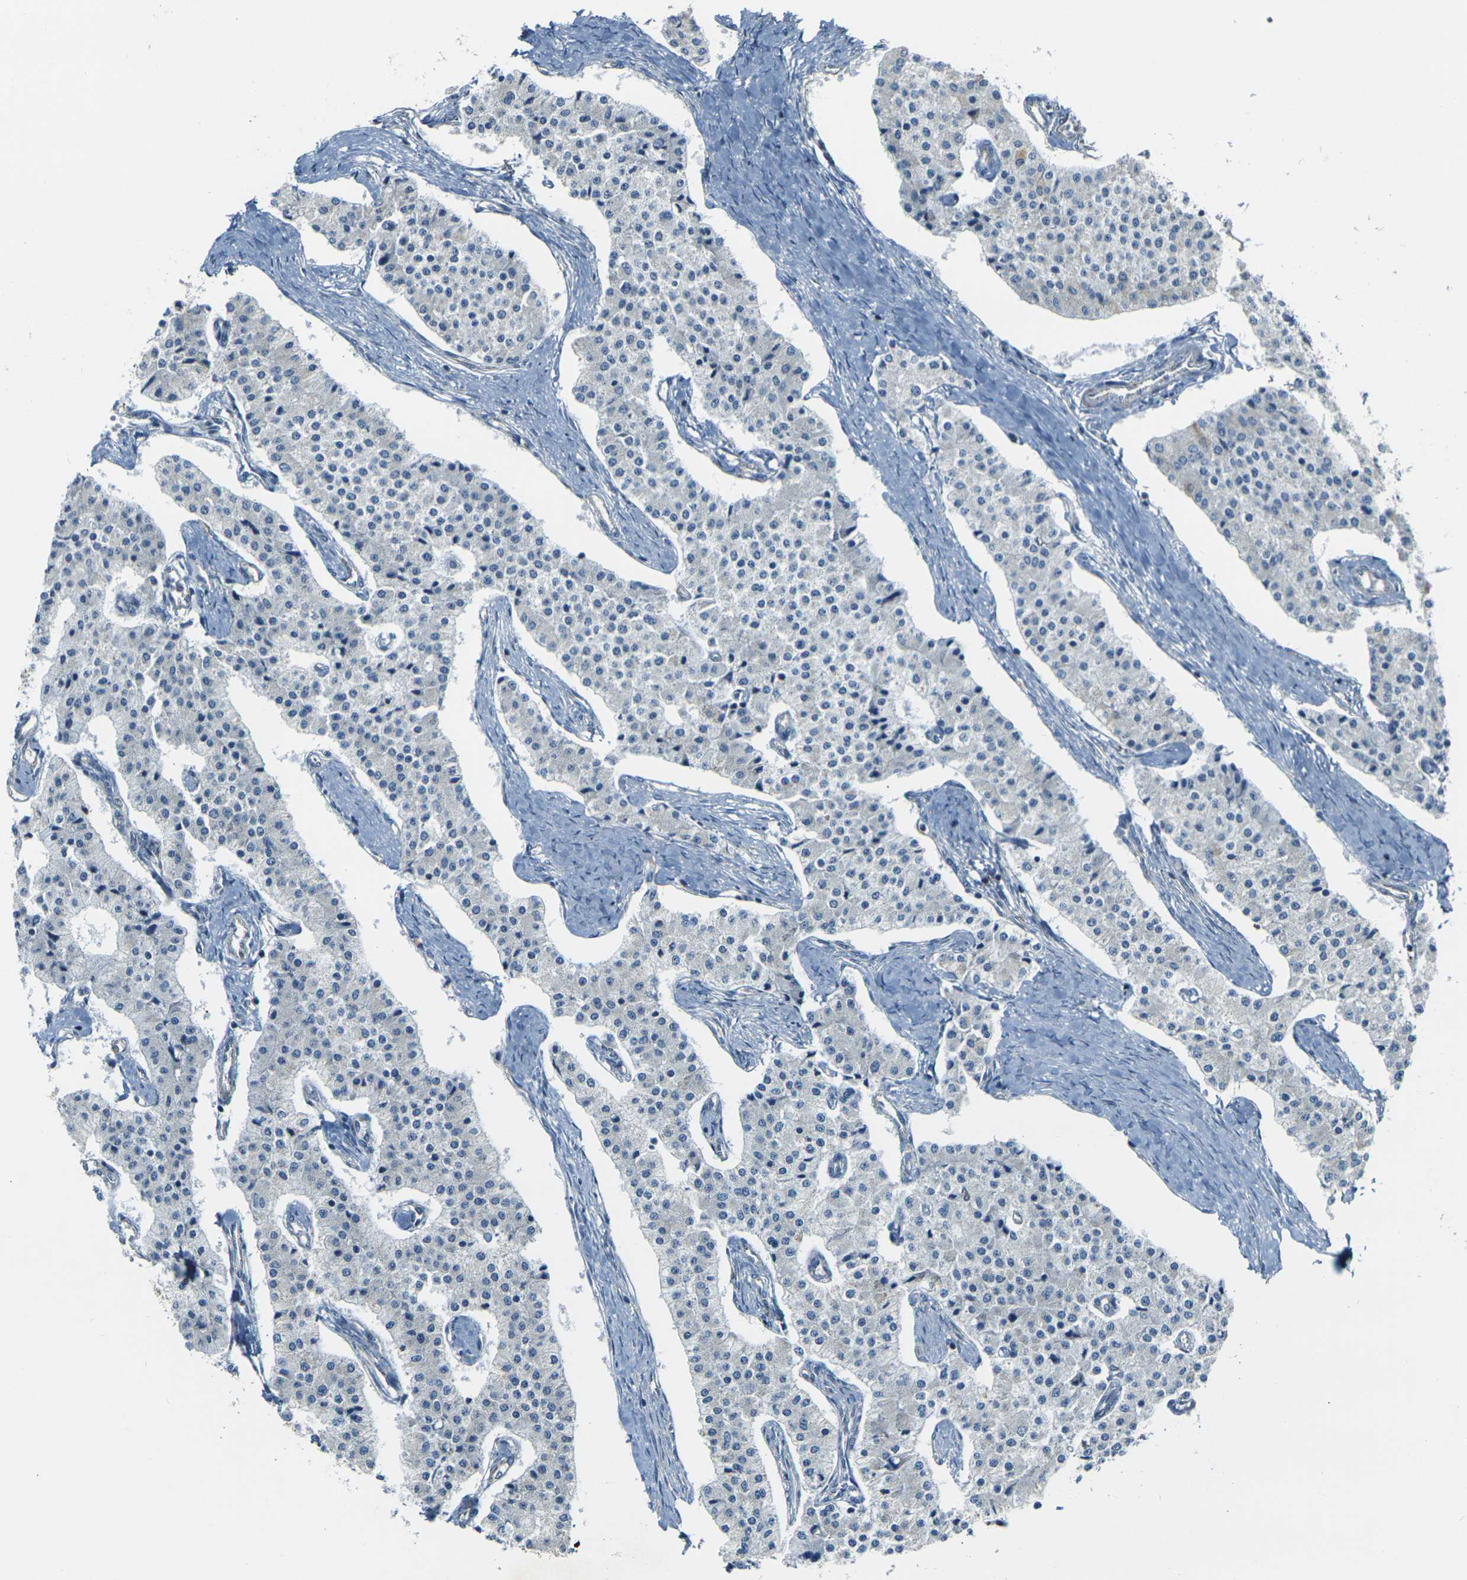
{"staining": {"intensity": "negative", "quantity": "none", "location": "none"}, "tissue": "carcinoid", "cell_type": "Tumor cells", "image_type": "cancer", "snomed": [{"axis": "morphology", "description": "Carcinoid, malignant, NOS"}, {"axis": "topography", "description": "Colon"}], "caption": "The image demonstrates no staining of tumor cells in carcinoid.", "gene": "PARD6B", "patient": {"sex": "female", "age": 52}}